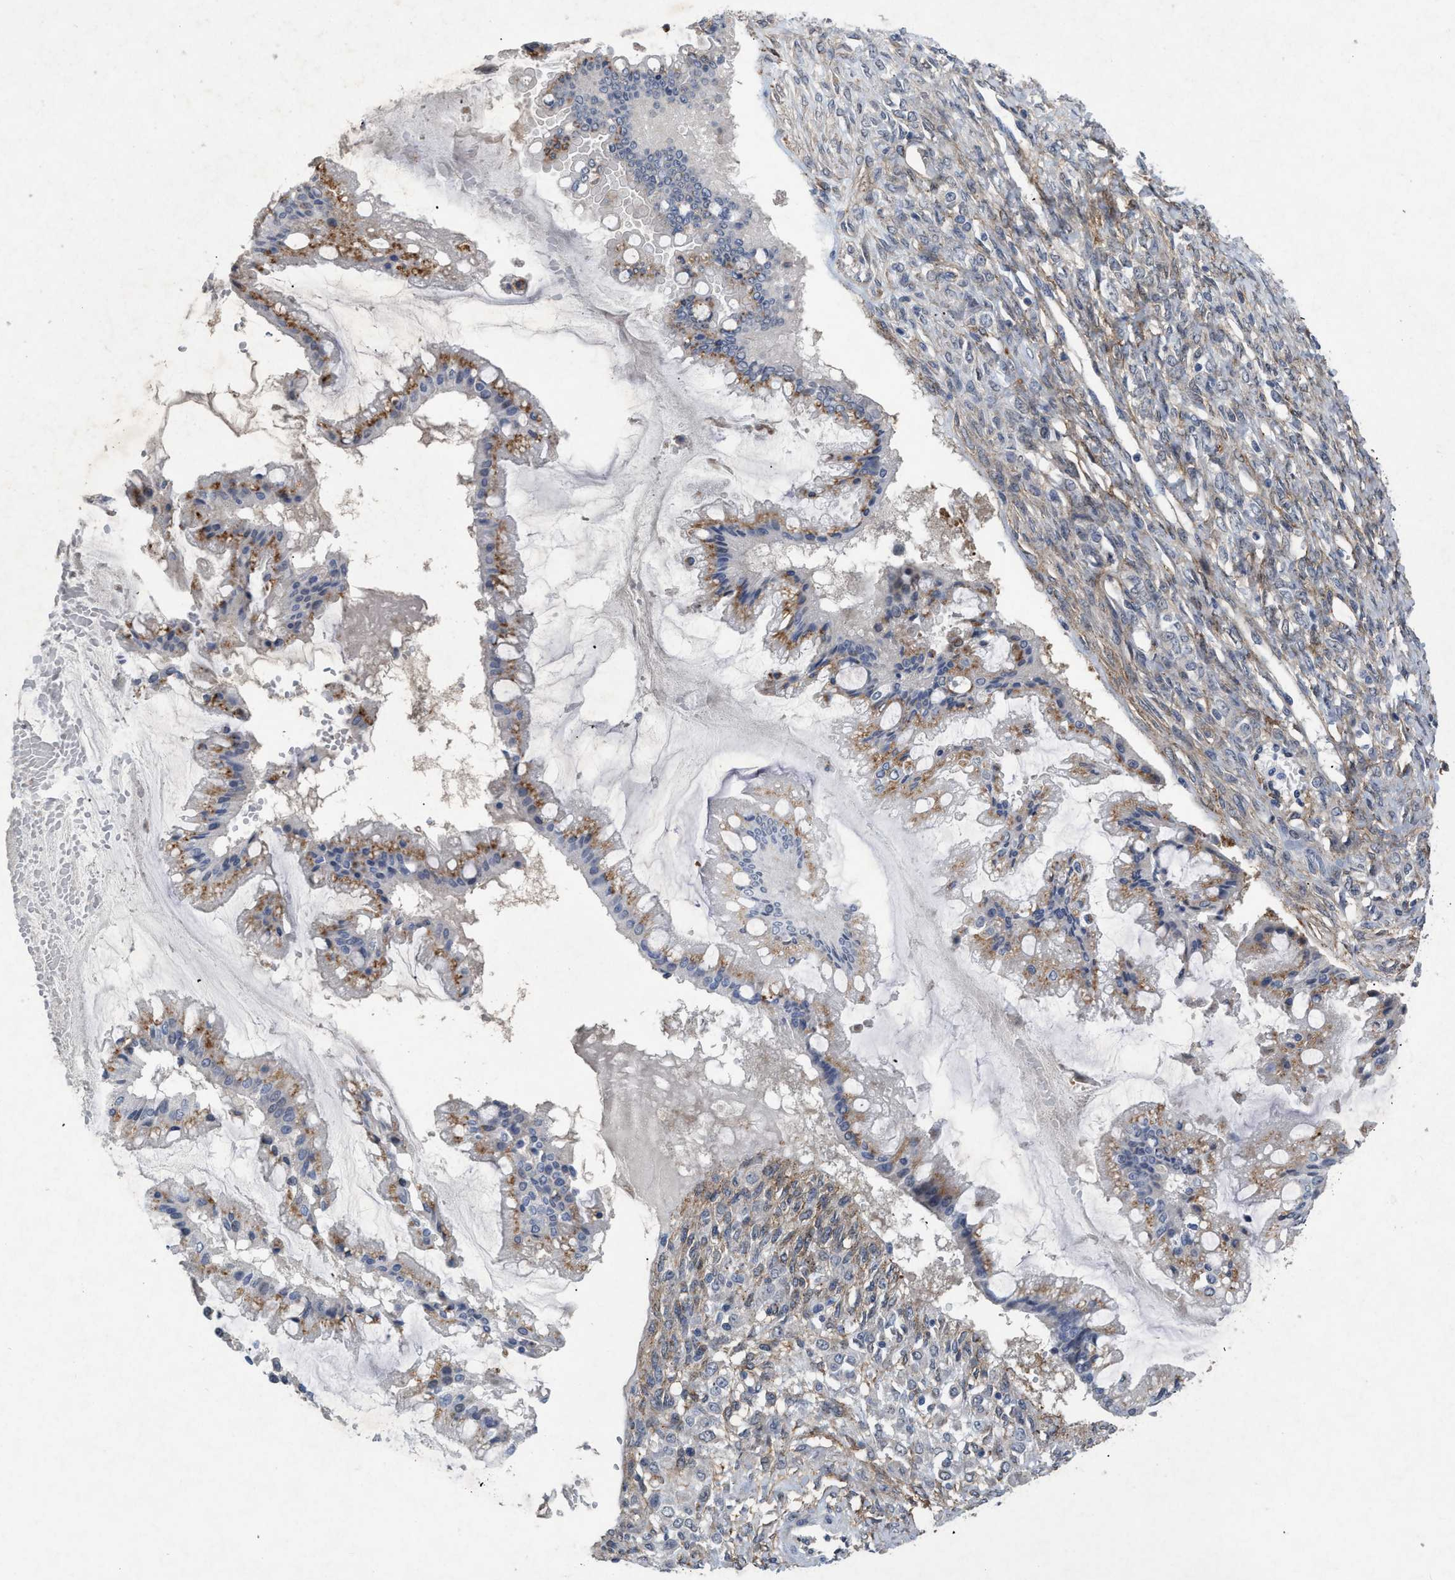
{"staining": {"intensity": "moderate", "quantity": "25%-75%", "location": "cytoplasmic/membranous"}, "tissue": "ovarian cancer", "cell_type": "Tumor cells", "image_type": "cancer", "snomed": [{"axis": "morphology", "description": "Cystadenocarcinoma, mucinous, NOS"}, {"axis": "topography", "description": "Ovary"}], "caption": "A histopathology image of ovarian cancer stained for a protein displays moderate cytoplasmic/membranous brown staining in tumor cells.", "gene": "PDGFRA", "patient": {"sex": "female", "age": 73}}